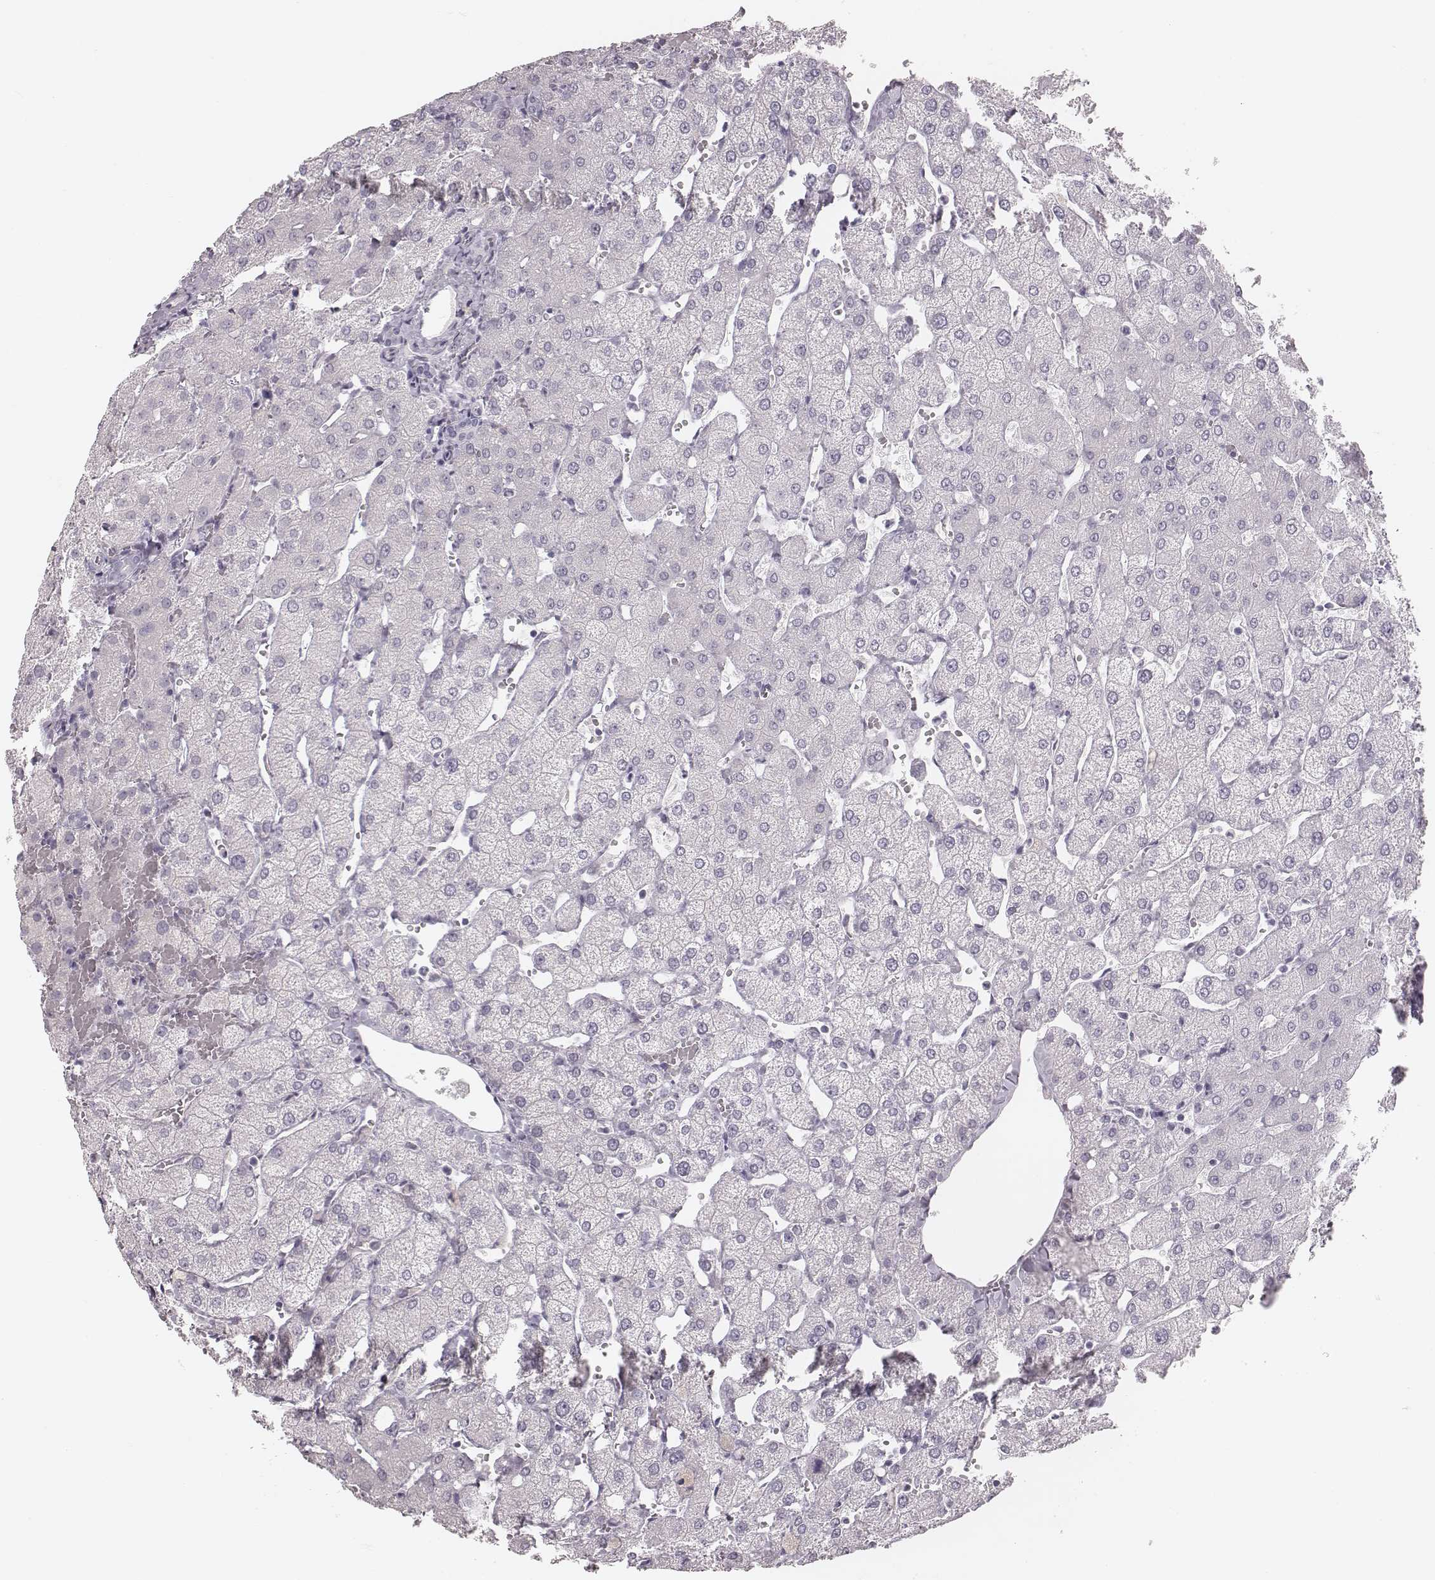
{"staining": {"intensity": "negative", "quantity": "none", "location": "none"}, "tissue": "liver", "cell_type": "Cholangiocytes", "image_type": "normal", "snomed": [{"axis": "morphology", "description": "Normal tissue, NOS"}, {"axis": "topography", "description": "Liver"}], "caption": "This is a histopathology image of immunohistochemistry staining of normal liver, which shows no positivity in cholangiocytes. (DAB (3,3'-diaminobenzidine) IHC visualized using brightfield microscopy, high magnification).", "gene": "SPA17", "patient": {"sex": "female", "age": 54}}